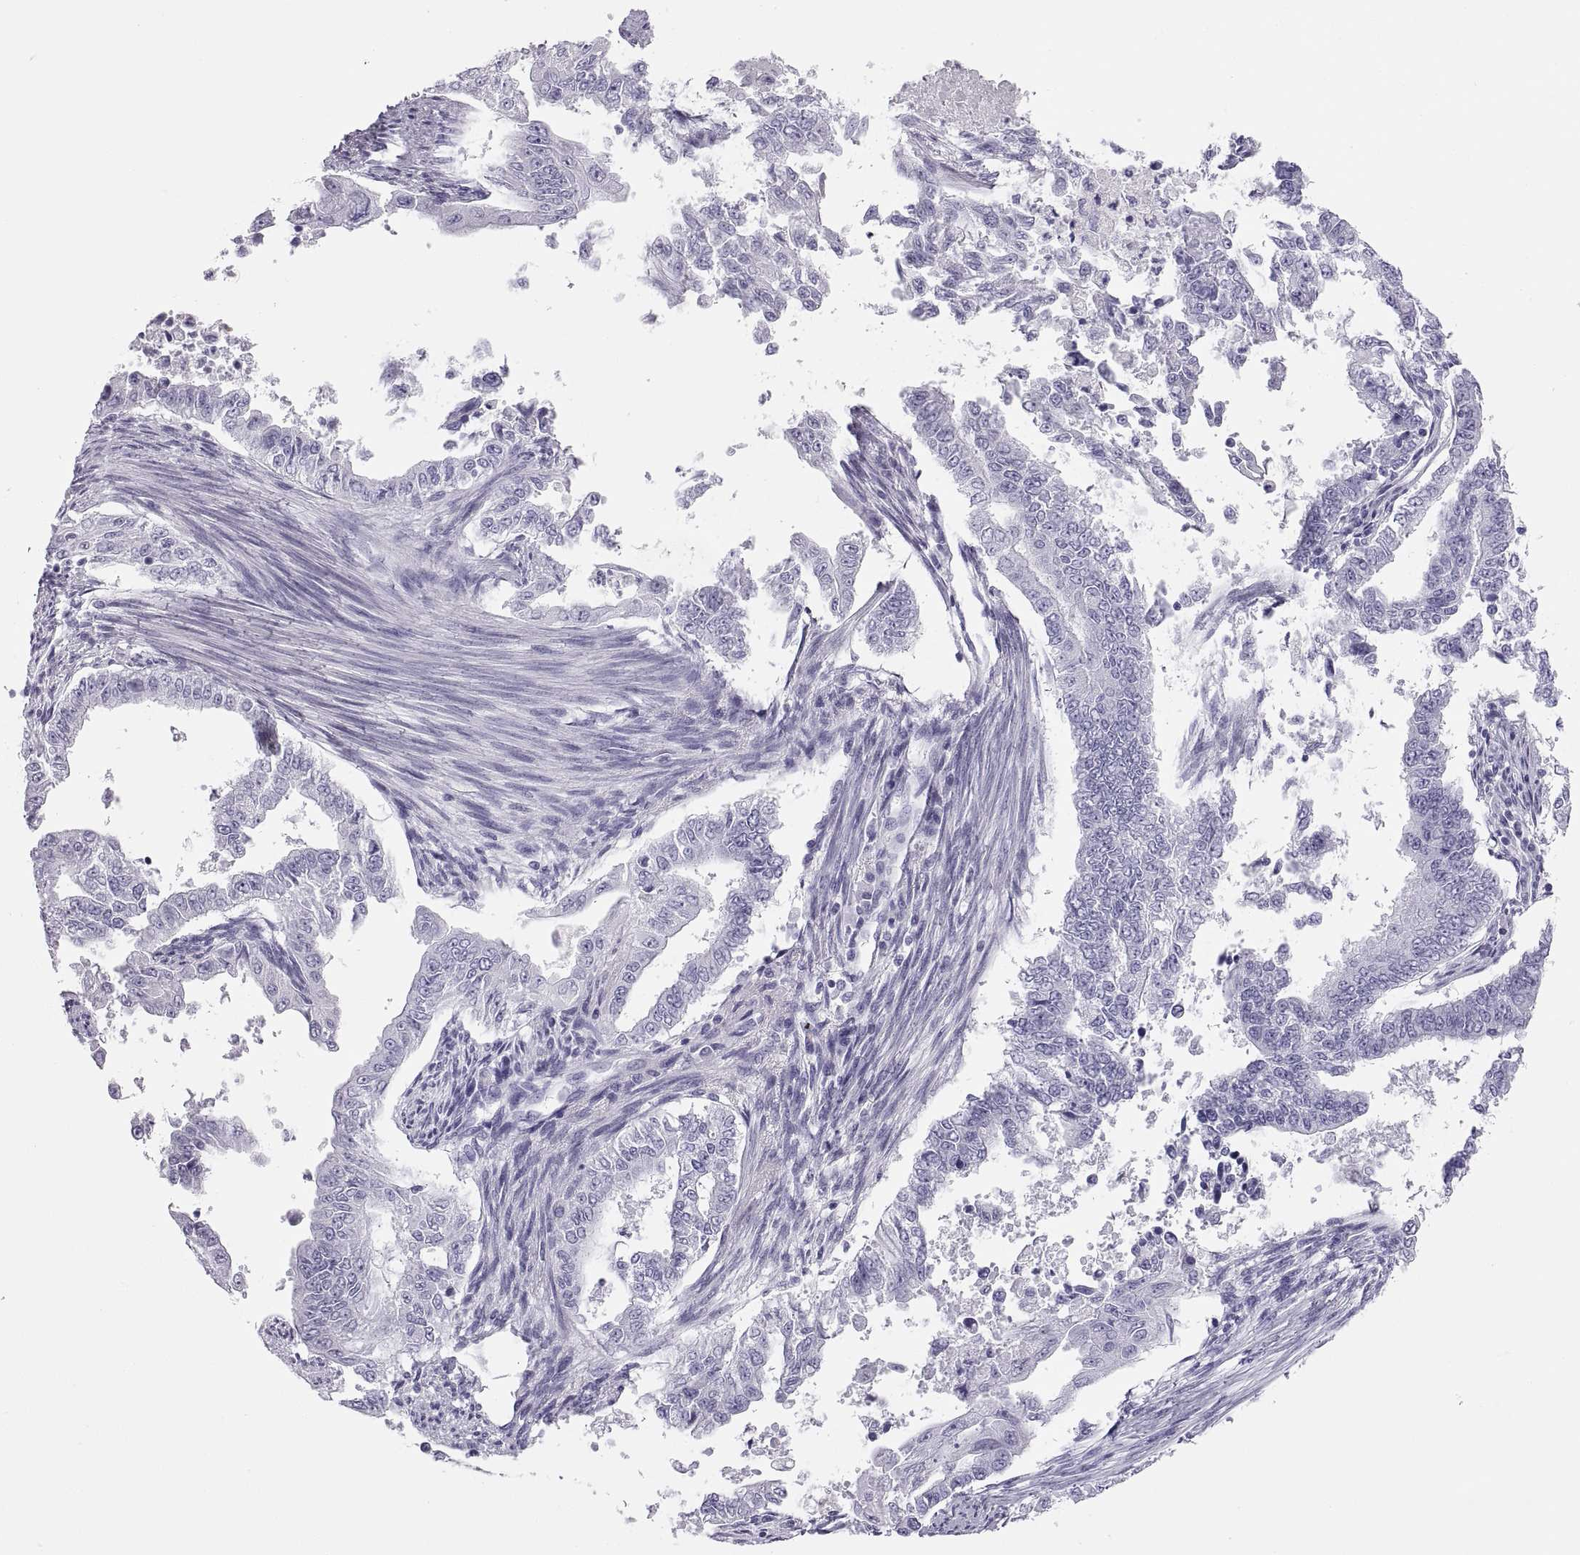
{"staining": {"intensity": "negative", "quantity": "none", "location": "none"}, "tissue": "endometrial cancer", "cell_type": "Tumor cells", "image_type": "cancer", "snomed": [{"axis": "morphology", "description": "Adenocarcinoma, NOS"}, {"axis": "topography", "description": "Uterus"}], "caption": "High power microscopy micrograph of an IHC photomicrograph of endometrial cancer (adenocarcinoma), revealing no significant expression in tumor cells.", "gene": "SEMG1", "patient": {"sex": "female", "age": 59}}